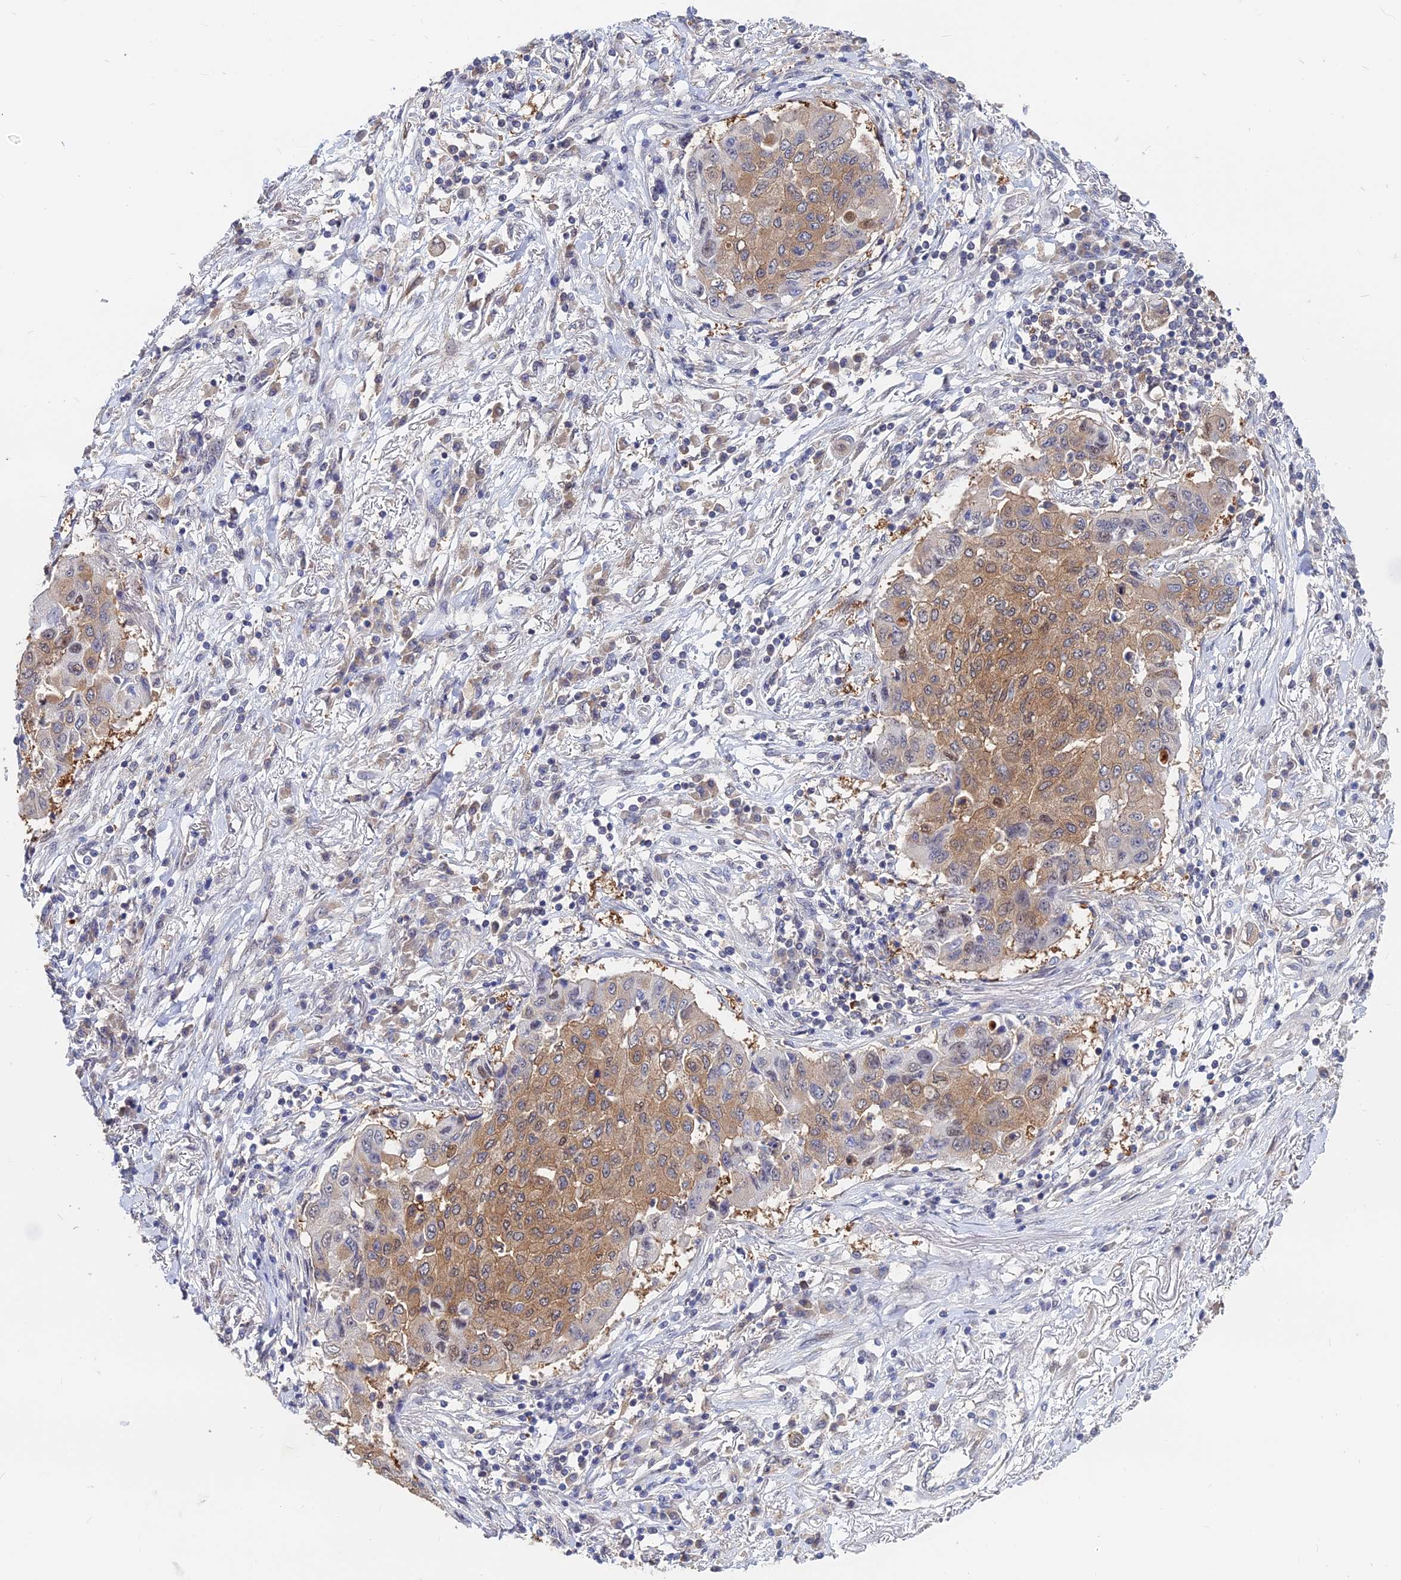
{"staining": {"intensity": "moderate", "quantity": ">75%", "location": "cytoplasmic/membranous"}, "tissue": "lung cancer", "cell_type": "Tumor cells", "image_type": "cancer", "snomed": [{"axis": "morphology", "description": "Squamous cell carcinoma, NOS"}, {"axis": "topography", "description": "Lung"}], "caption": "Immunohistochemistry (IHC) histopathology image of lung squamous cell carcinoma stained for a protein (brown), which reveals medium levels of moderate cytoplasmic/membranous positivity in about >75% of tumor cells.", "gene": "B3GALT4", "patient": {"sex": "male", "age": 74}}